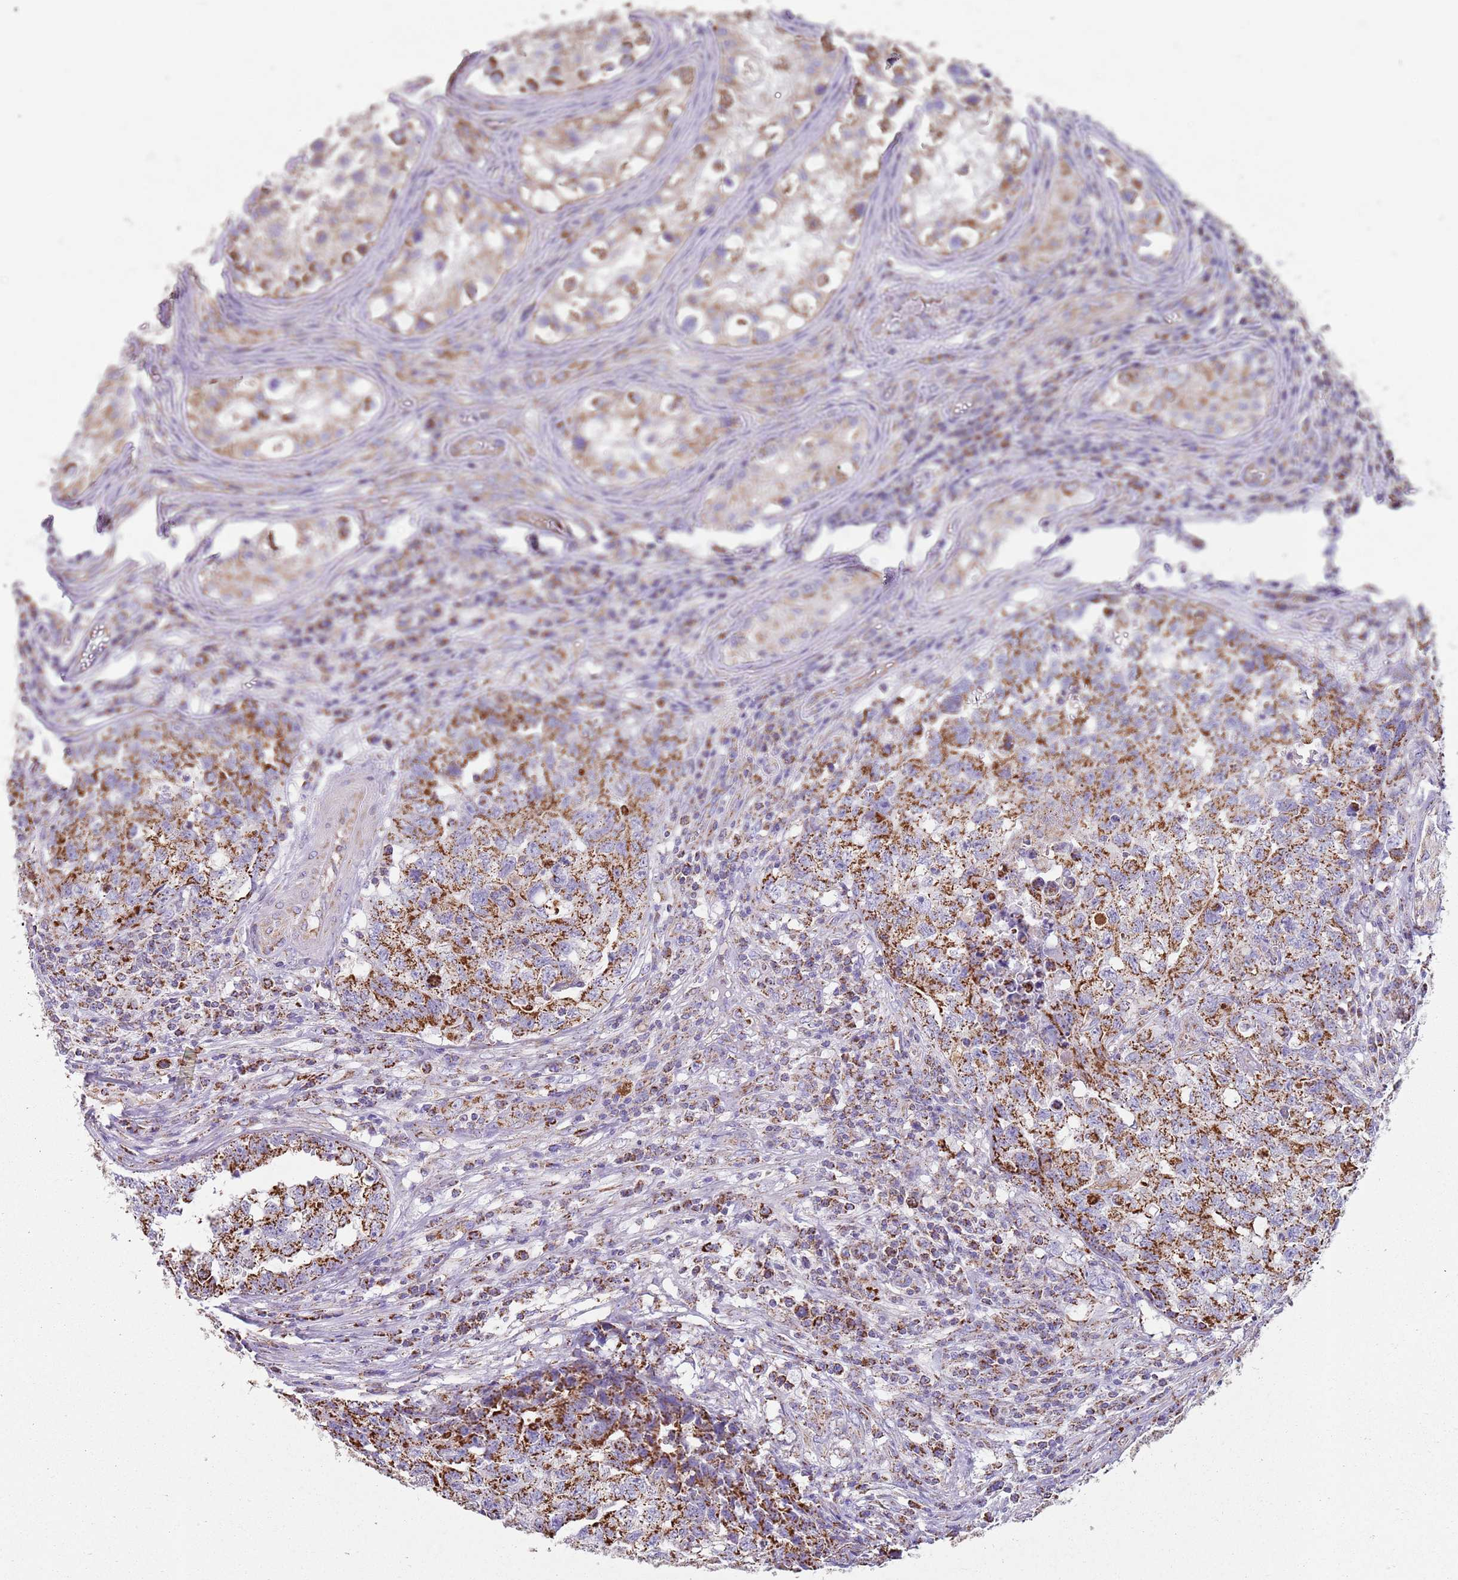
{"staining": {"intensity": "strong", "quantity": ">75%", "location": "cytoplasmic/membranous"}, "tissue": "testis cancer", "cell_type": "Tumor cells", "image_type": "cancer", "snomed": [{"axis": "morphology", "description": "Carcinoma, Embryonal, NOS"}, {"axis": "topography", "description": "Testis"}], "caption": "Protein staining exhibits strong cytoplasmic/membranous expression in about >75% of tumor cells in testis cancer (embryonal carcinoma). Nuclei are stained in blue.", "gene": "TTLL1", "patient": {"sex": "male", "age": 31}}